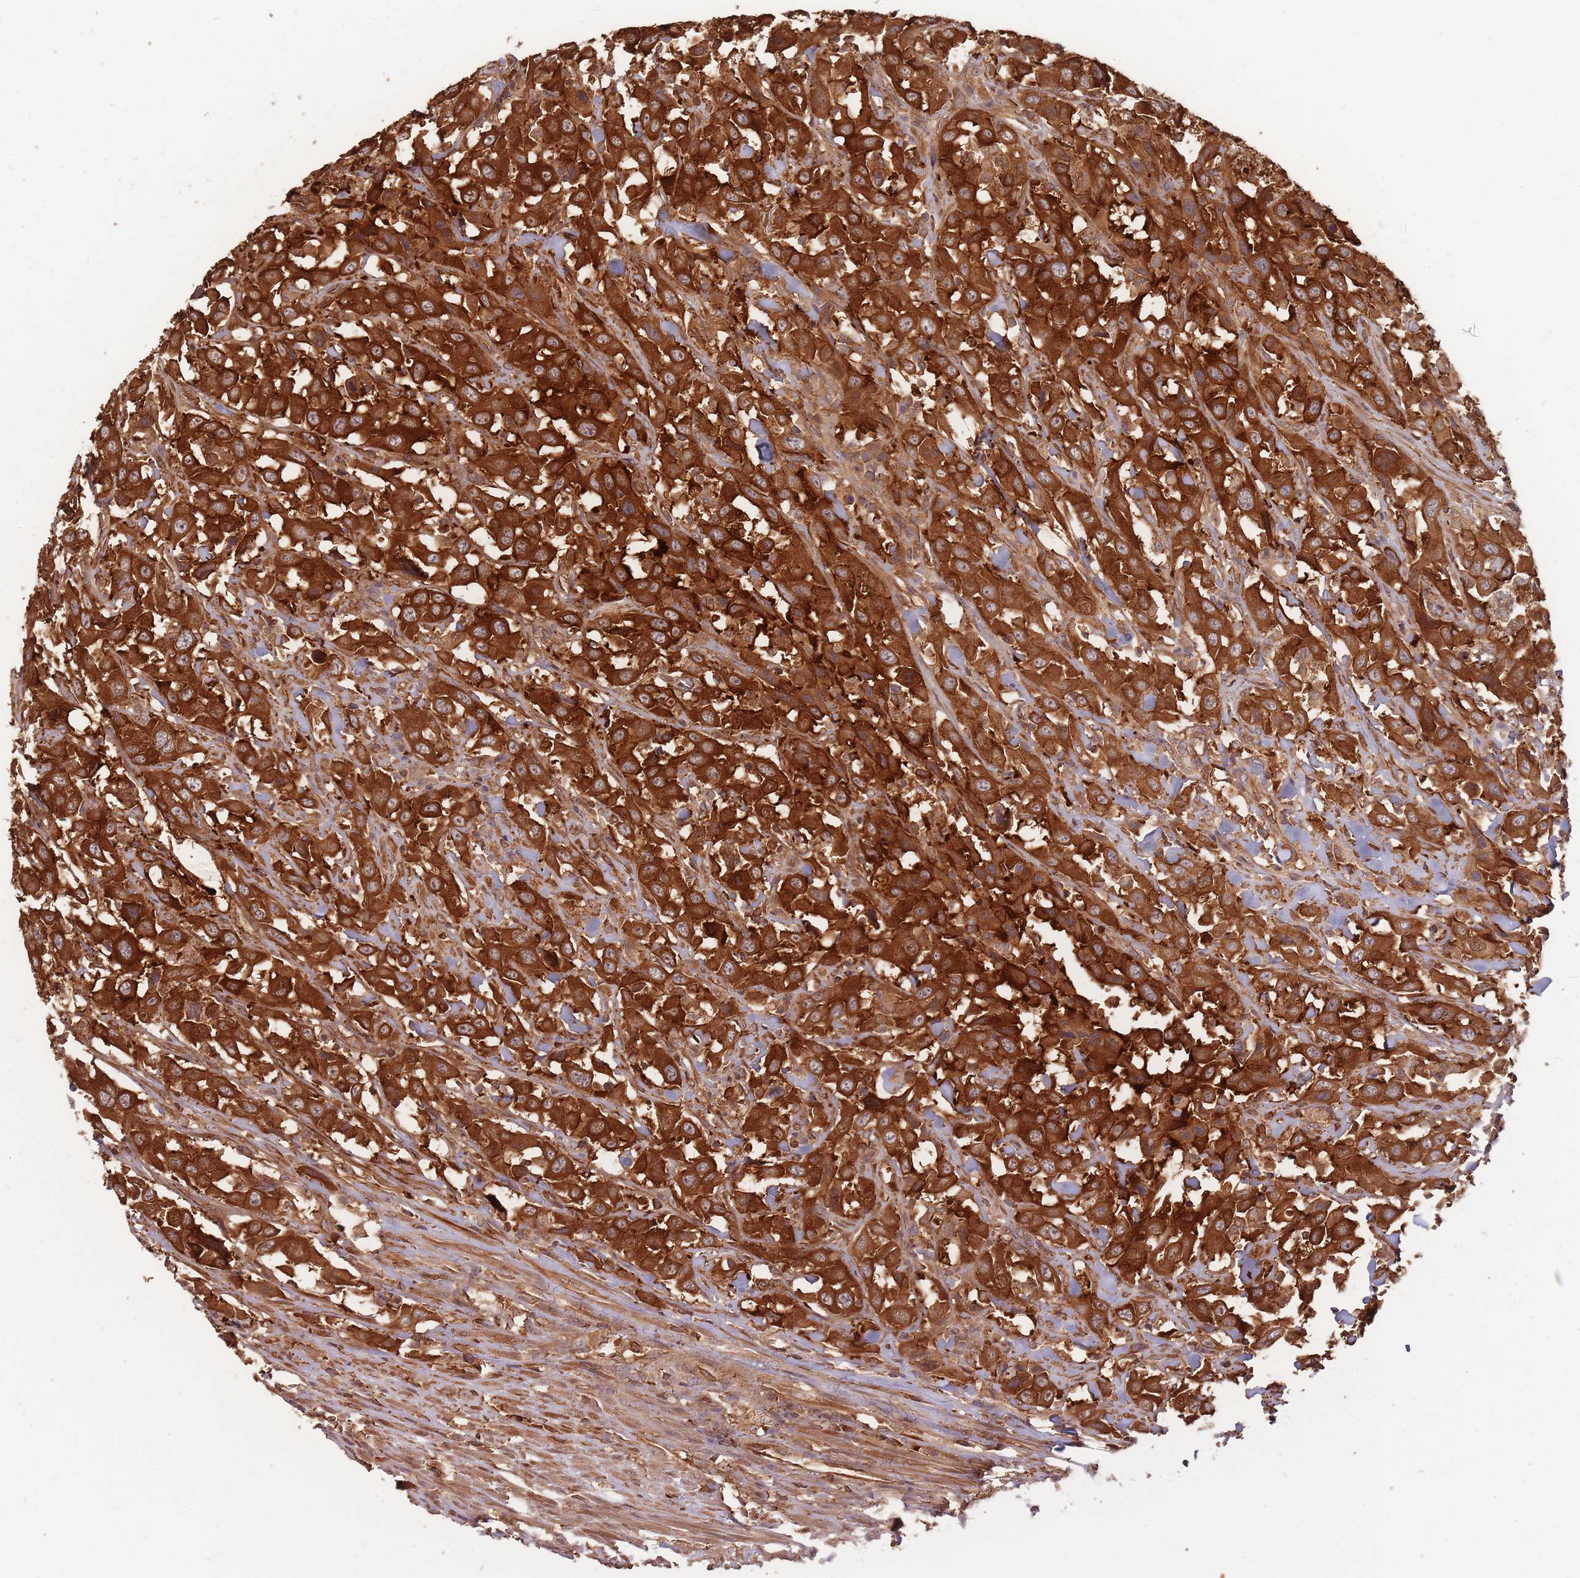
{"staining": {"intensity": "strong", "quantity": ">75%", "location": "cytoplasmic/membranous"}, "tissue": "urothelial cancer", "cell_type": "Tumor cells", "image_type": "cancer", "snomed": [{"axis": "morphology", "description": "Urothelial carcinoma, High grade"}, {"axis": "topography", "description": "Urinary bladder"}], "caption": "This image demonstrates high-grade urothelial carcinoma stained with immunohistochemistry (IHC) to label a protein in brown. The cytoplasmic/membranous of tumor cells show strong positivity for the protein. Nuclei are counter-stained blue.", "gene": "PLS3", "patient": {"sex": "male", "age": 61}}